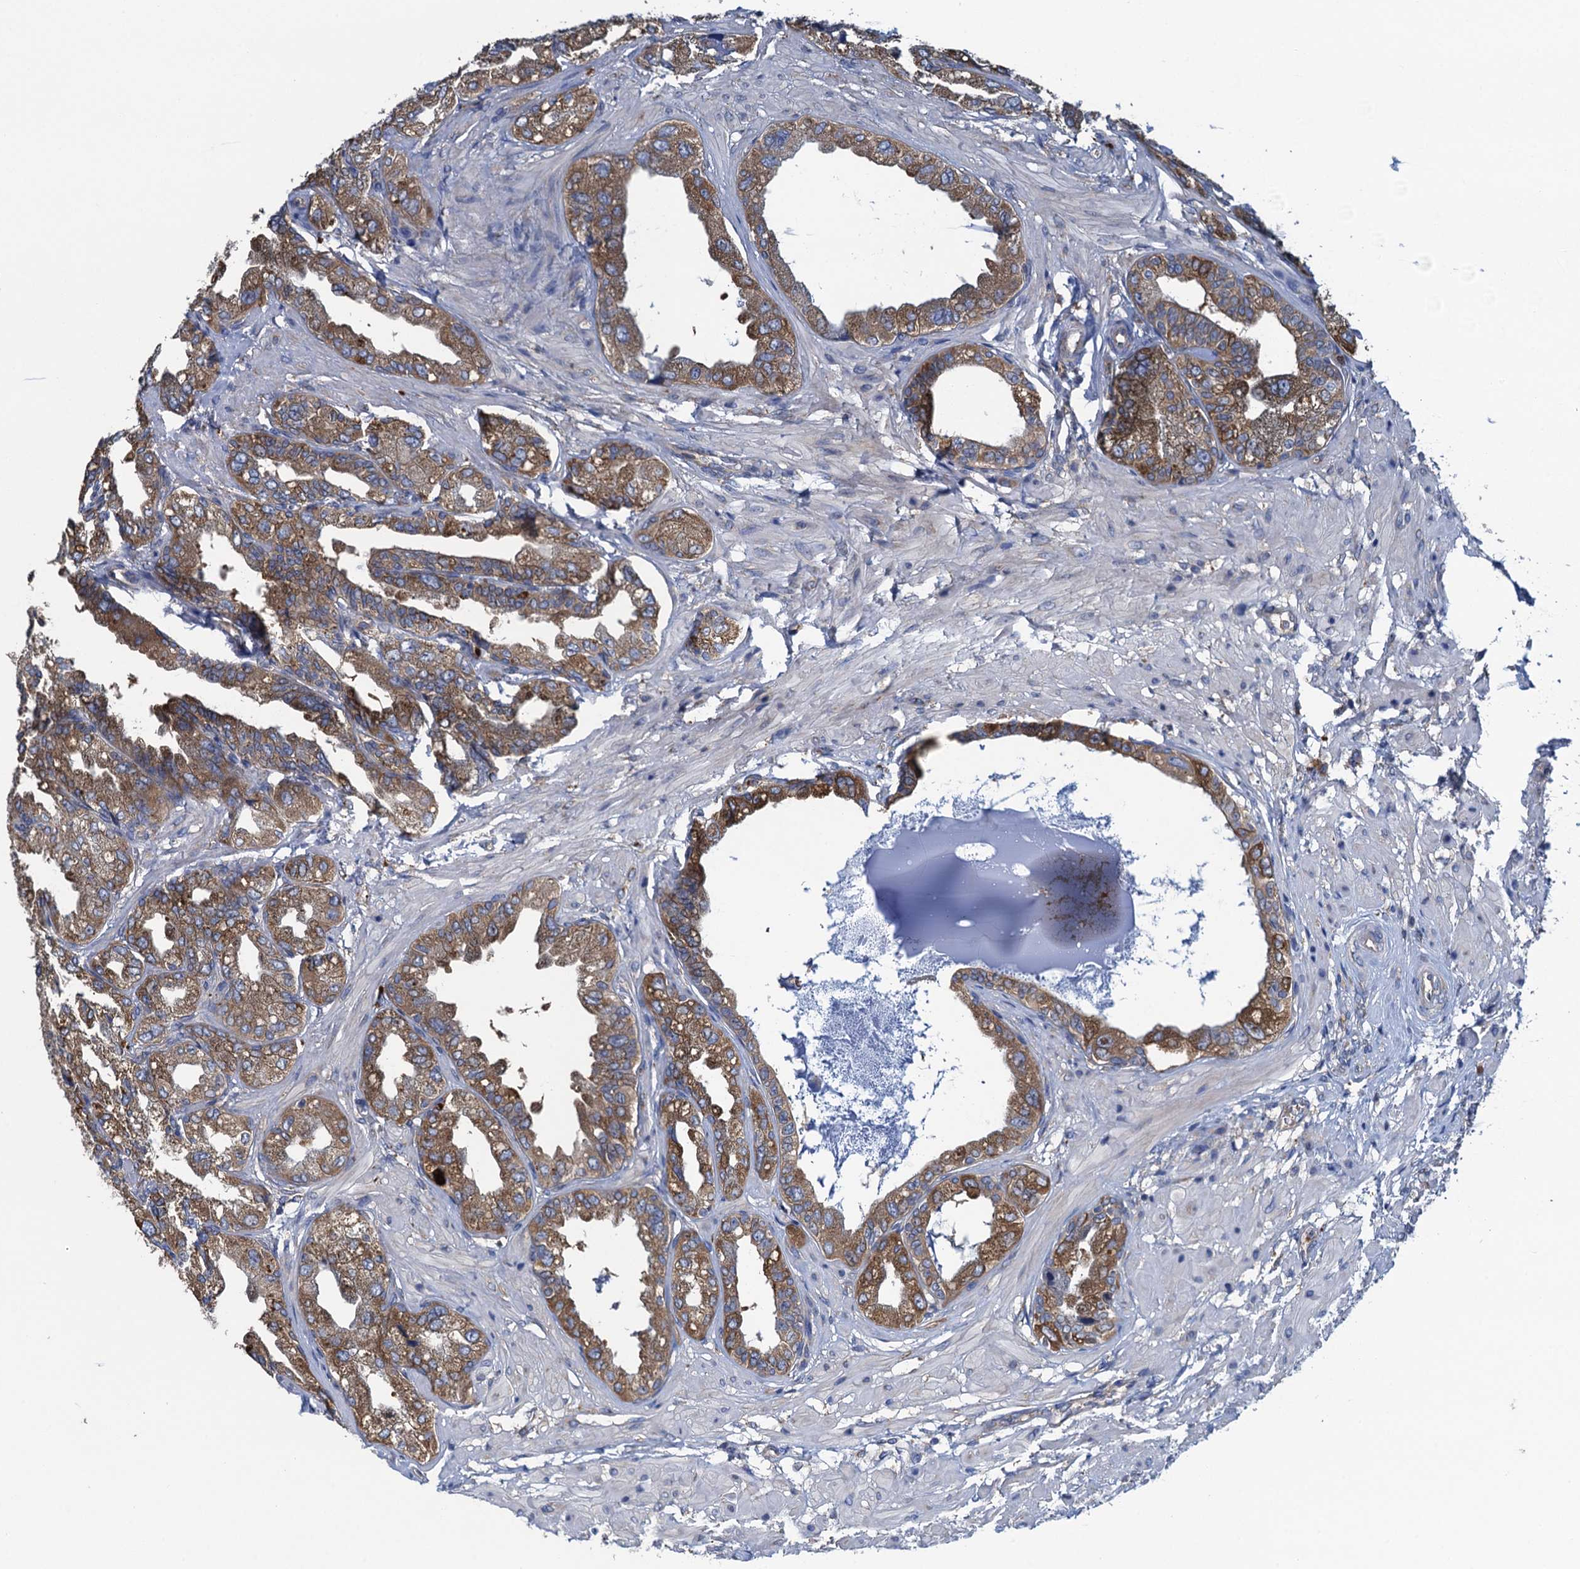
{"staining": {"intensity": "moderate", "quantity": ">75%", "location": "cytoplasmic/membranous"}, "tissue": "seminal vesicle", "cell_type": "Glandular cells", "image_type": "normal", "snomed": [{"axis": "morphology", "description": "Normal tissue, NOS"}, {"axis": "topography", "description": "Seminal veicle"}], "caption": "A micrograph of seminal vesicle stained for a protein displays moderate cytoplasmic/membranous brown staining in glandular cells. The staining was performed using DAB (3,3'-diaminobenzidine) to visualize the protein expression in brown, while the nuclei were stained in blue with hematoxylin (Magnification: 20x).", "gene": "ADCY9", "patient": {"sex": "male", "age": 63}}